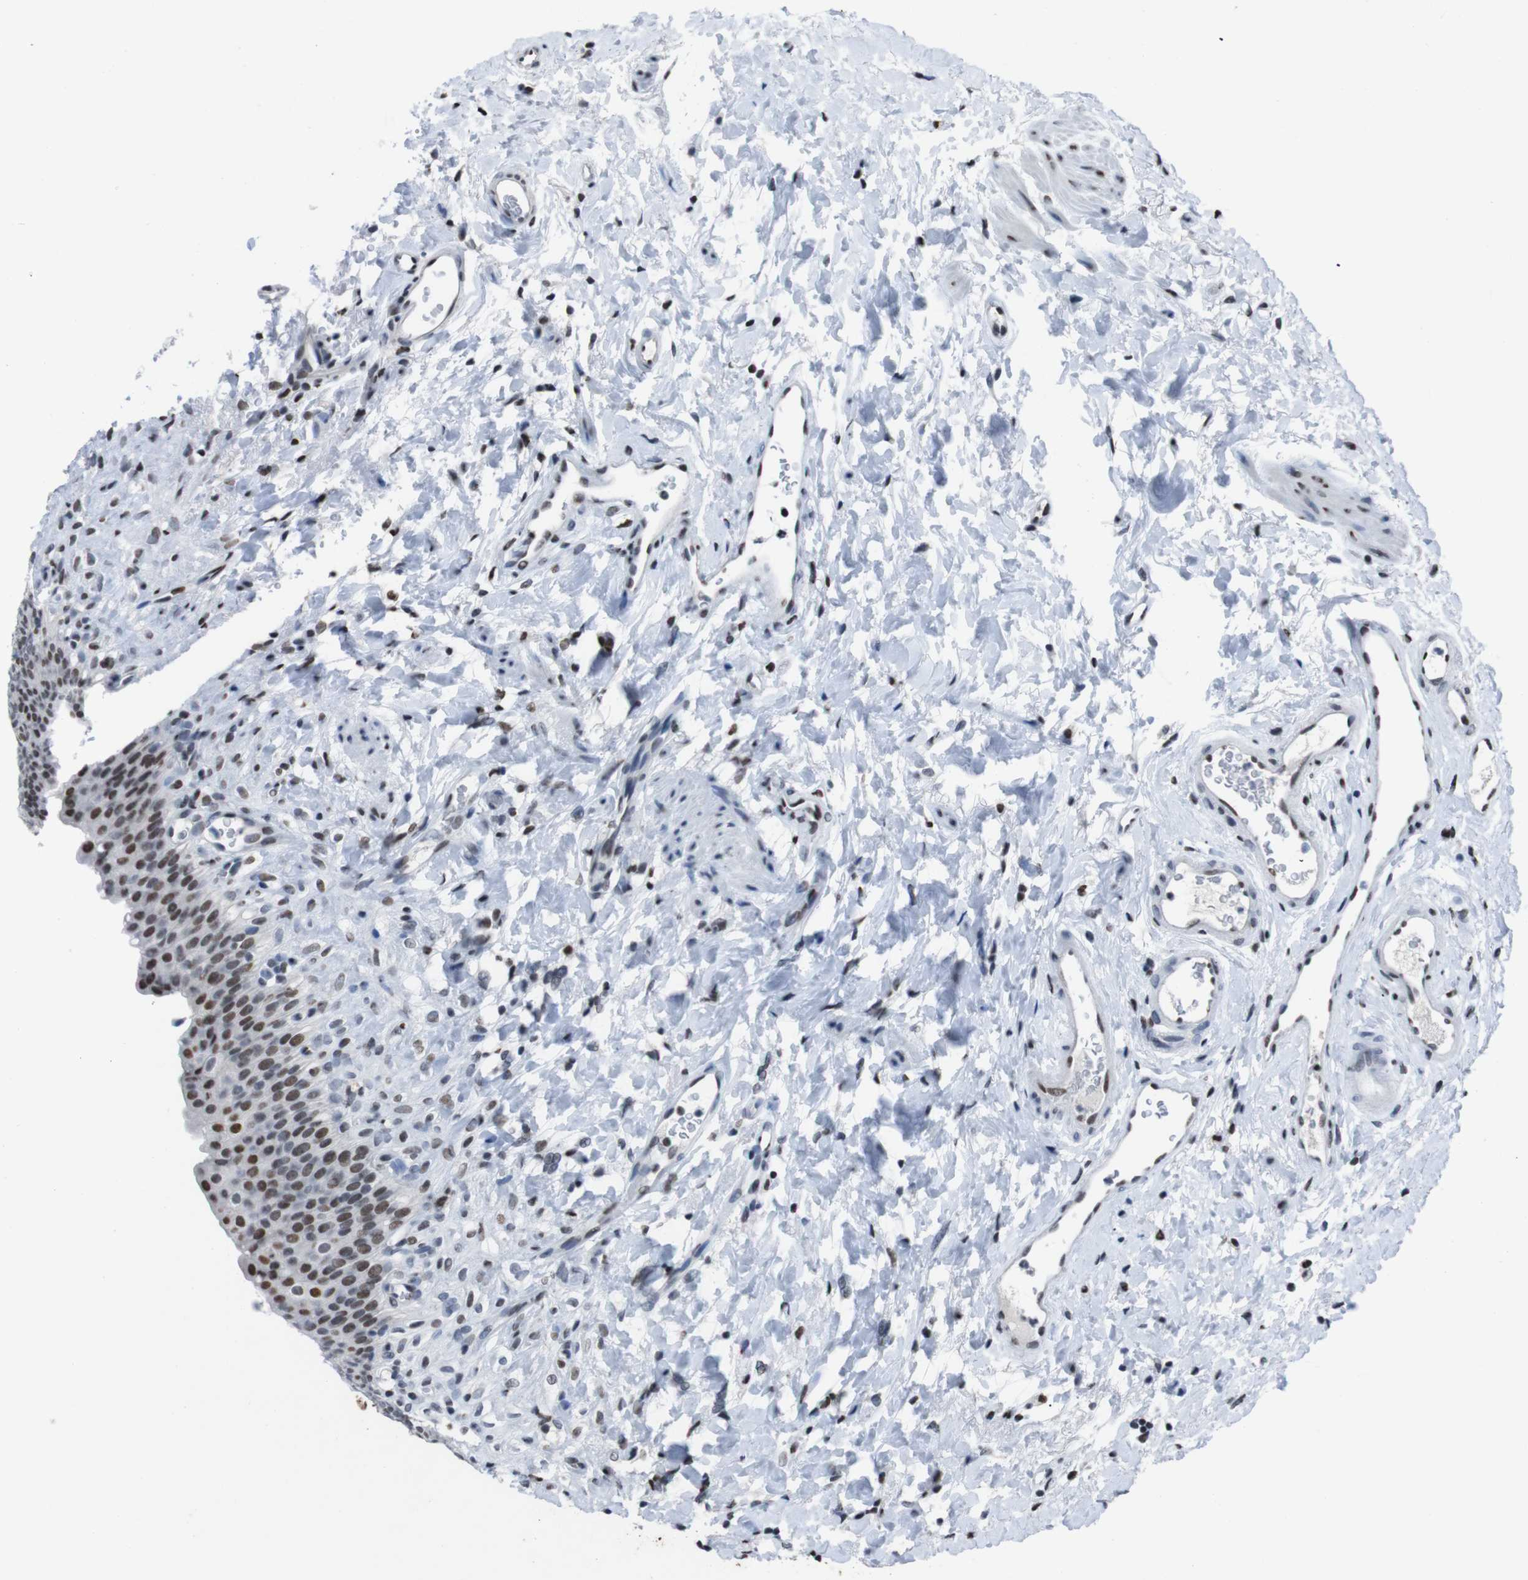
{"staining": {"intensity": "strong", "quantity": ">75%", "location": "nuclear"}, "tissue": "urinary bladder", "cell_type": "Urothelial cells", "image_type": "normal", "snomed": [{"axis": "morphology", "description": "Normal tissue, NOS"}, {"axis": "topography", "description": "Urinary bladder"}], "caption": "Urinary bladder stained with DAB IHC displays high levels of strong nuclear expression in about >75% of urothelial cells. The protein is stained brown, and the nuclei are stained in blue (DAB IHC with brightfield microscopy, high magnification).", "gene": "PIP4P2", "patient": {"sex": "female", "age": 79}}